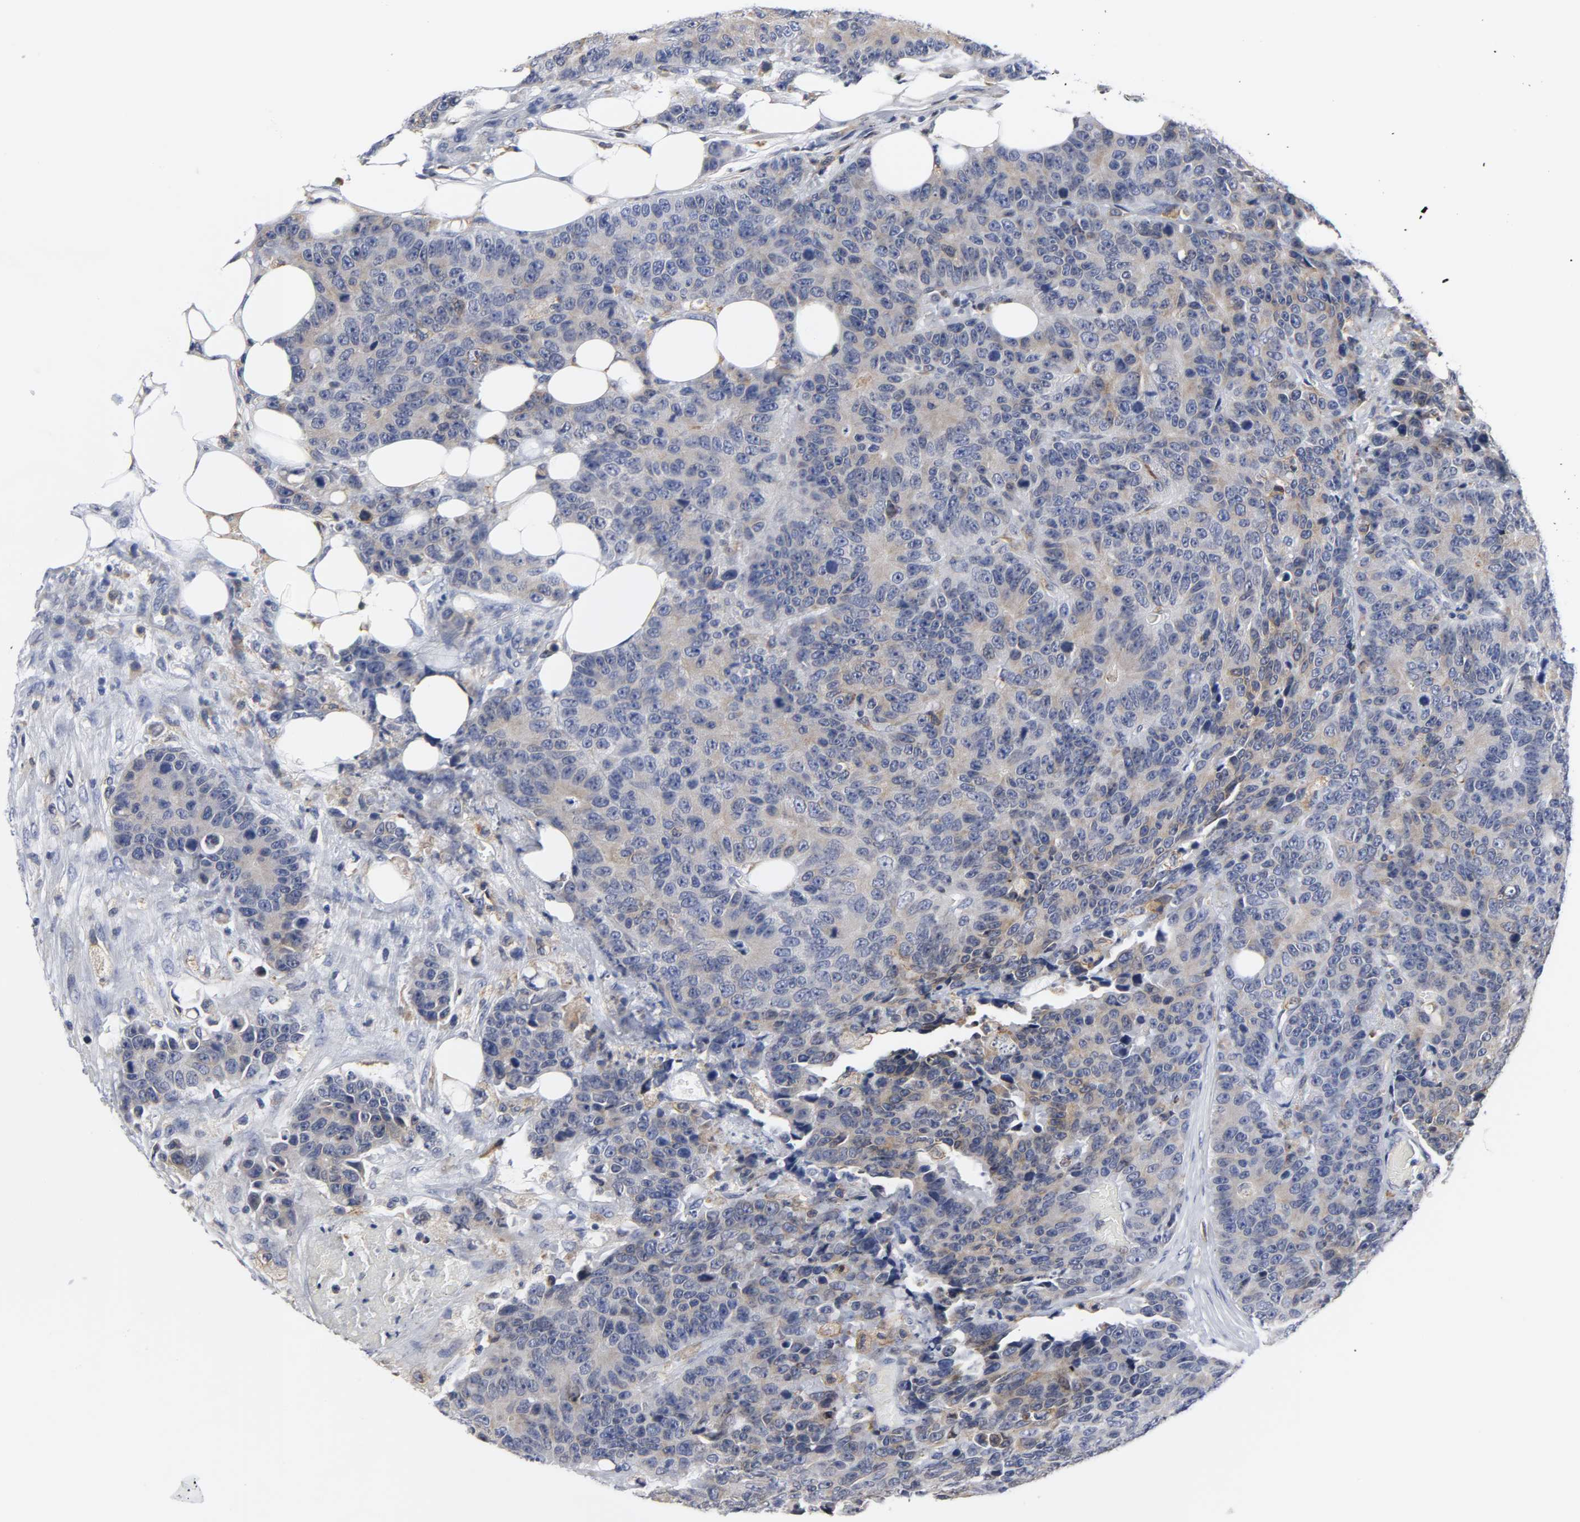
{"staining": {"intensity": "weak", "quantity": "25%-75%", "location": "cytoplasmic/membranous"}, "tissue": "colorectal cancer", "cell_type": "Tumor cells", "image_type": "cancer", "snomed": [{"axis": "morphology", "description": "Adenocarcinoma, NOS"}, {"axis": "topography", "description": "Colon"}], "caption": "This micrograph demonstrates immunohistochemistry (IHC) staining of human colorectal cancer (adenocarcinoma), with low weak cytoplasmic/membranous positivity in approximately 25%-75% of tumor cells.", "gene": "HCK", "patient": {"sex": "female", "age": 86}}